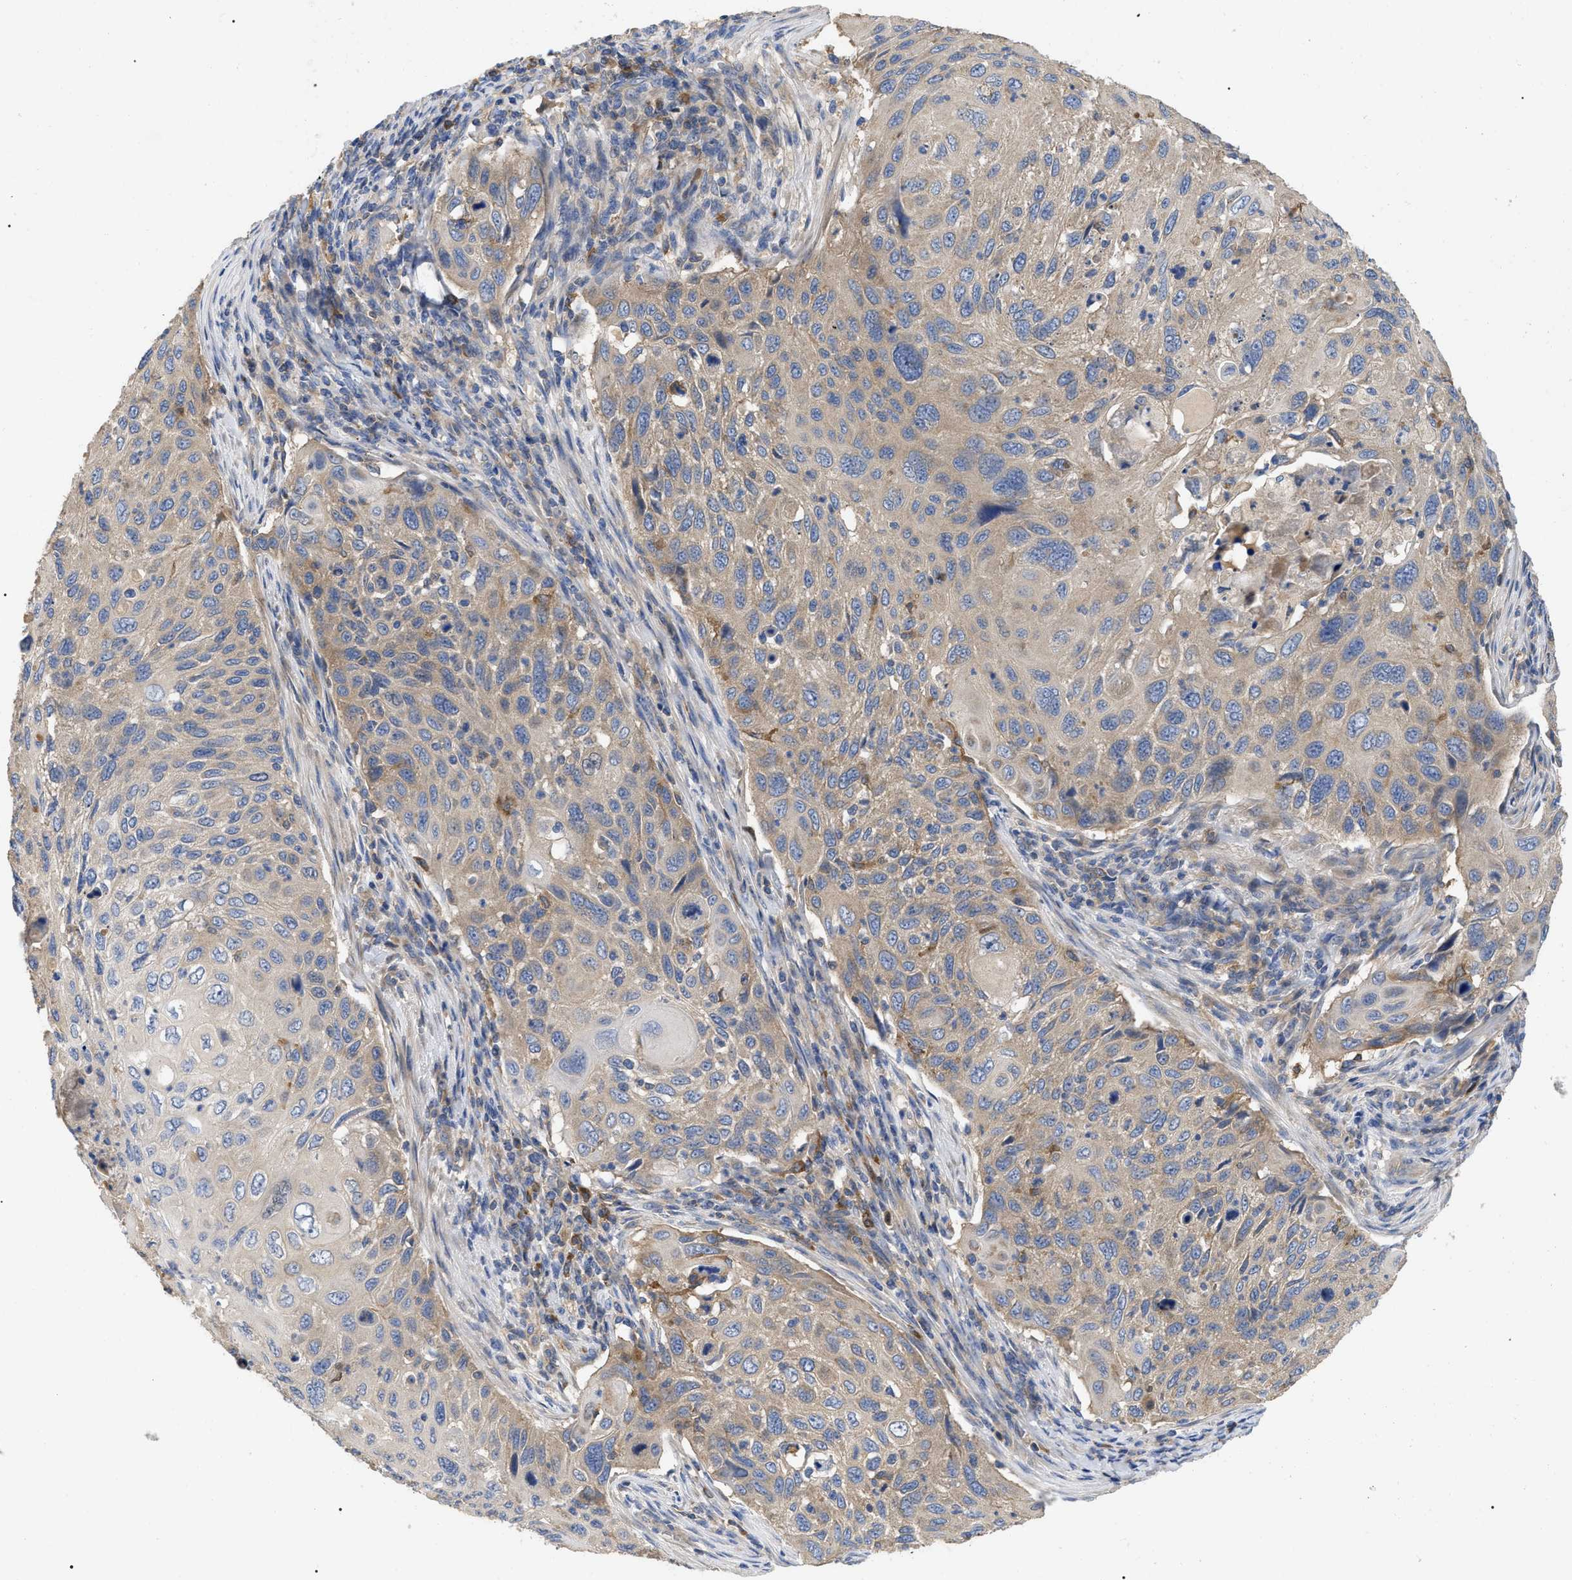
{"staining": {"intensity": "weak", "quantity": "<25%", "location": "cytoplasmic/membranous"}, "tissue": "cervical cancer", "cell_type": "Tumor cells", "image_type": "cancer", "snomed": [{"axis": "morphology", "description": "Squamous cell carcinoma, NOS"}, {"axis": "topography", "description": "Cervix"}], "caption": "Cervical squamous cell carcinoma stained for a protein using immunohistochemistry (IHC) exhibits no positivity tumor cells.", "gene": "RAP1GDS1", "patient": {"sex": "female", "age": 70}}